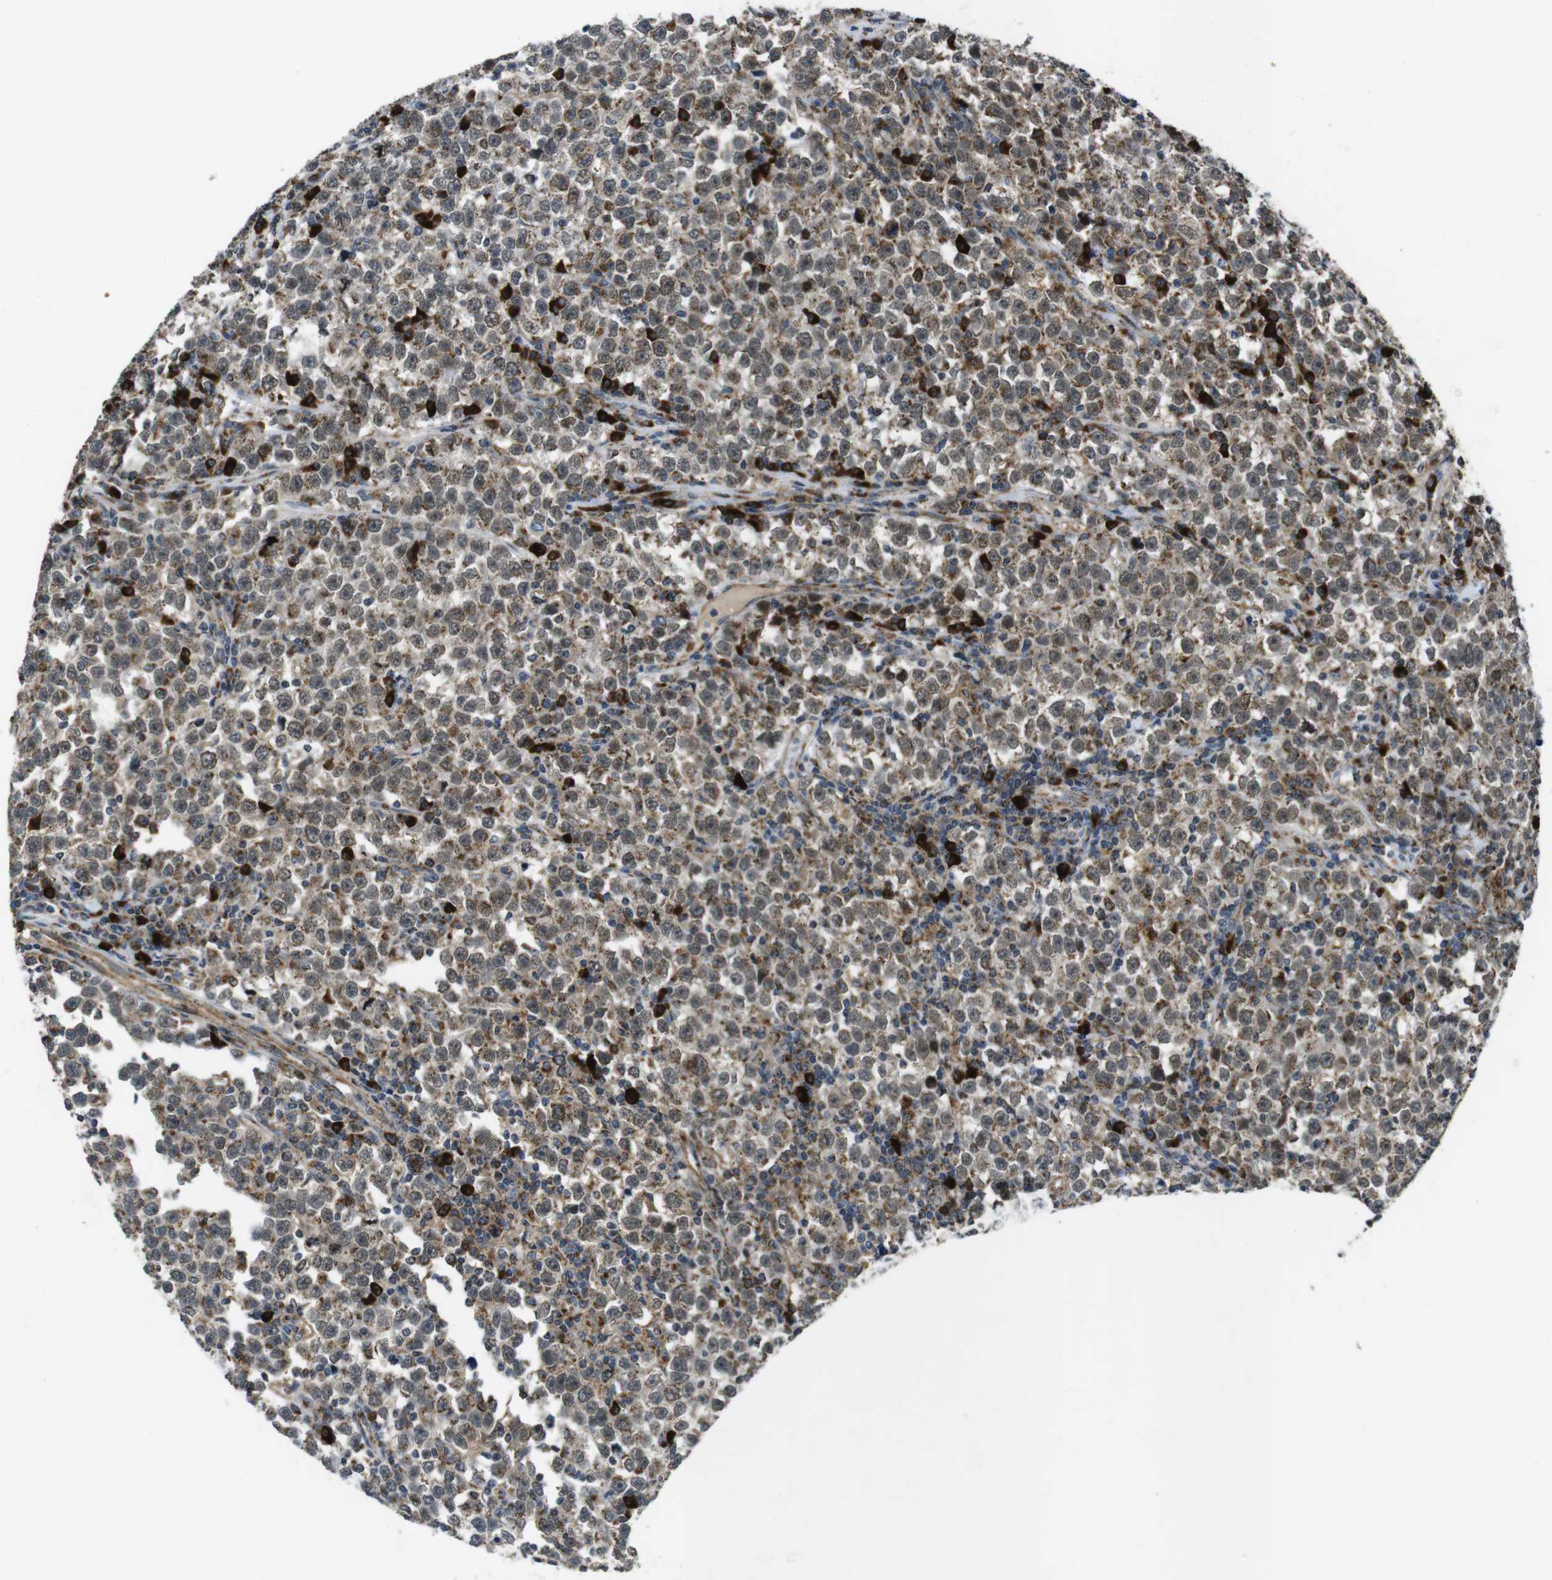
{"staining": {"intensity": "moderate", "quantity": ">75%", "location": "cytoplasmic/membranous,nuclear"}, "tissue": "testis cancer", "cell_type": "Tumor cells", "image_type": "cancer", "snomed": [{"axis": "morphology", "description": "Seminoma, NOS"}, {"axis": "topography", "description": "Testis"}], "caption": "Protein analysis of testis seminoma tissue reveals moderate cytoplasmic/membranous and nuclear staining in approximately >75% of tumor cells.", "gene": "ZFPL1", "patient": {"sex": "male", "age": 43}}